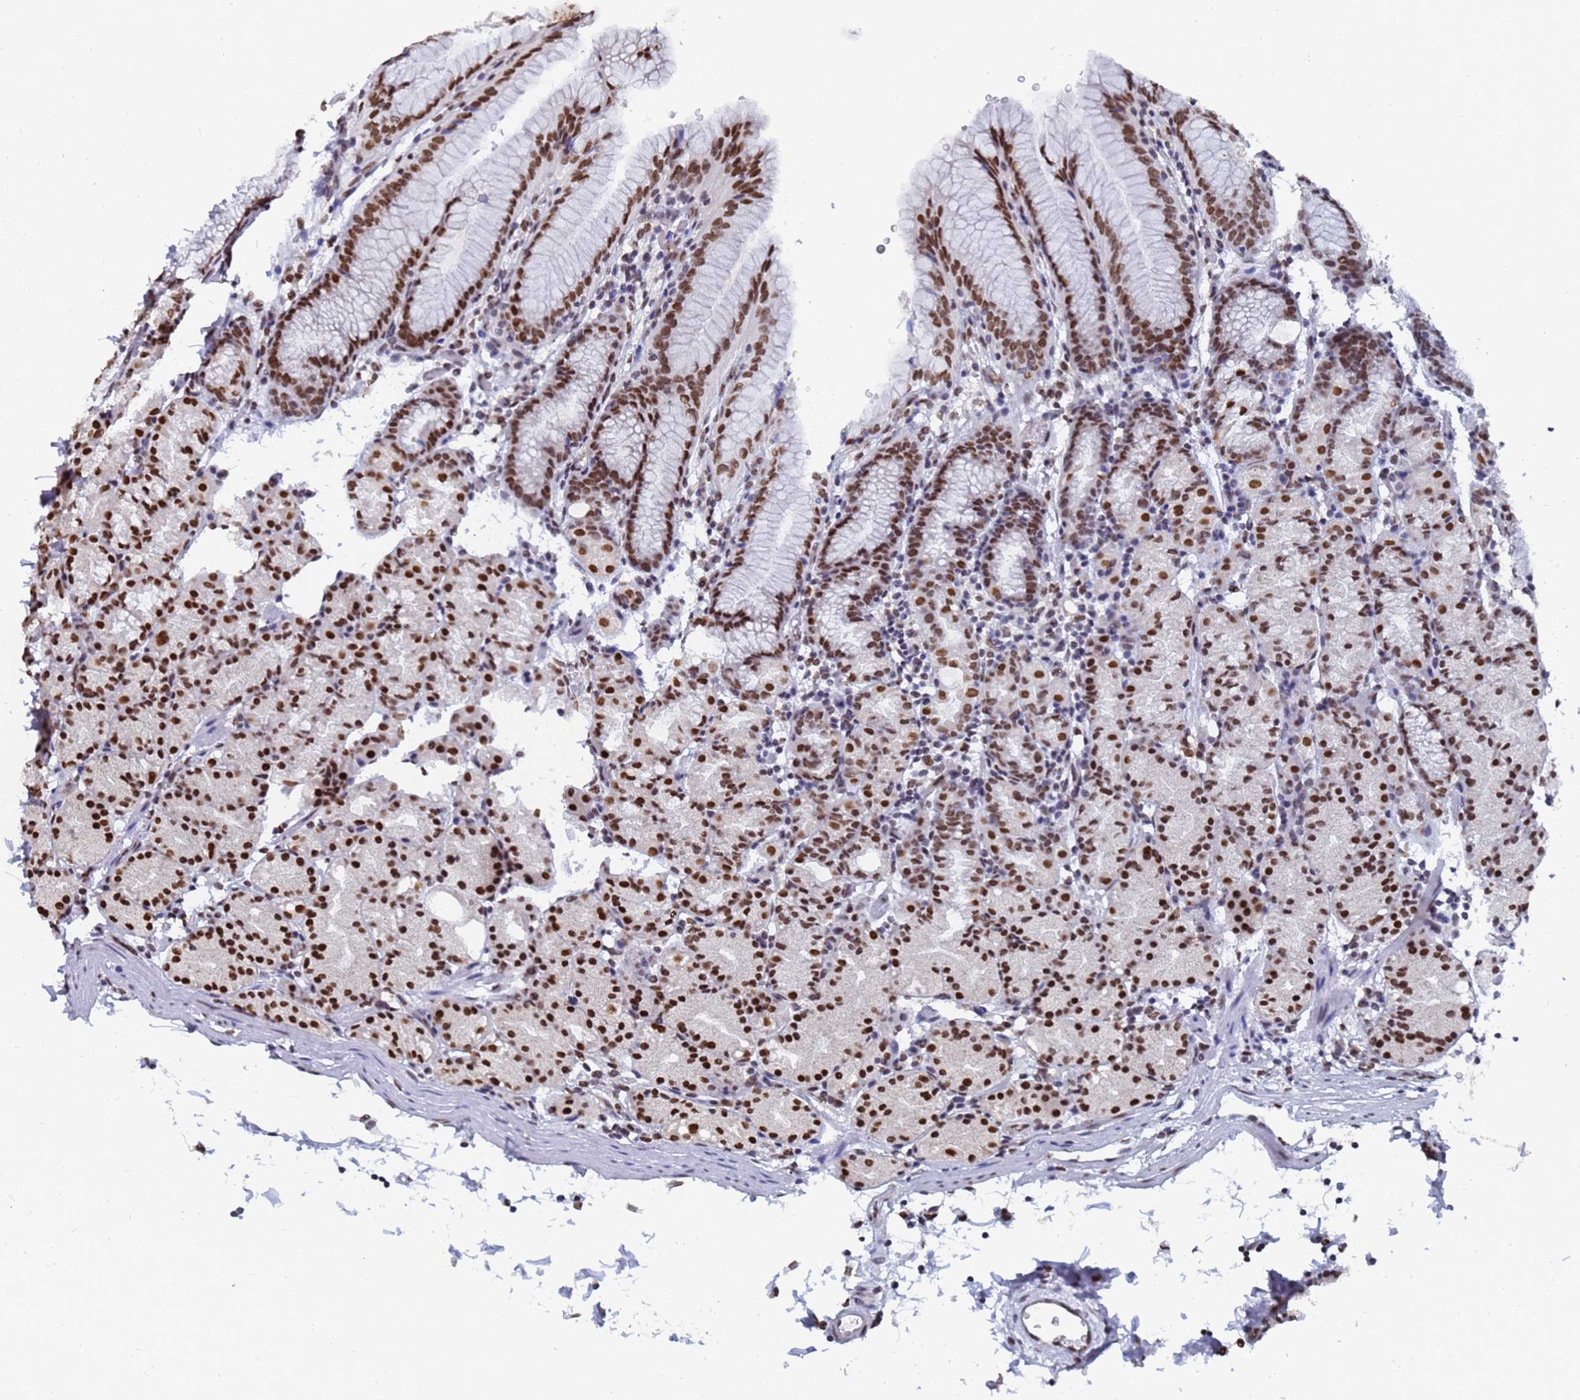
{"staining": {"intensity": "strong", "quantity": ">75%", "location": "nuclear"}, "tissue": "stomach", "cell_type": "Glandular cells", "image_type": "normal", "snomed": [{"axis": "morphology", "description": "Normal tissue, NOS"}, {"axis": "topography", "description": "Stomach, upper"}], "caption": "Immunohistochemistry photomicrograph of unremarkable stomach: stomach stained using immunohistochemistry (IHC) demonstrates high levels of strong protein expression localized specifically in the nuclear of glandular cells, appearing as a nuclear brown color.", "gene": "RAVER2", "patient": {"sex": "male", "age": 48}}